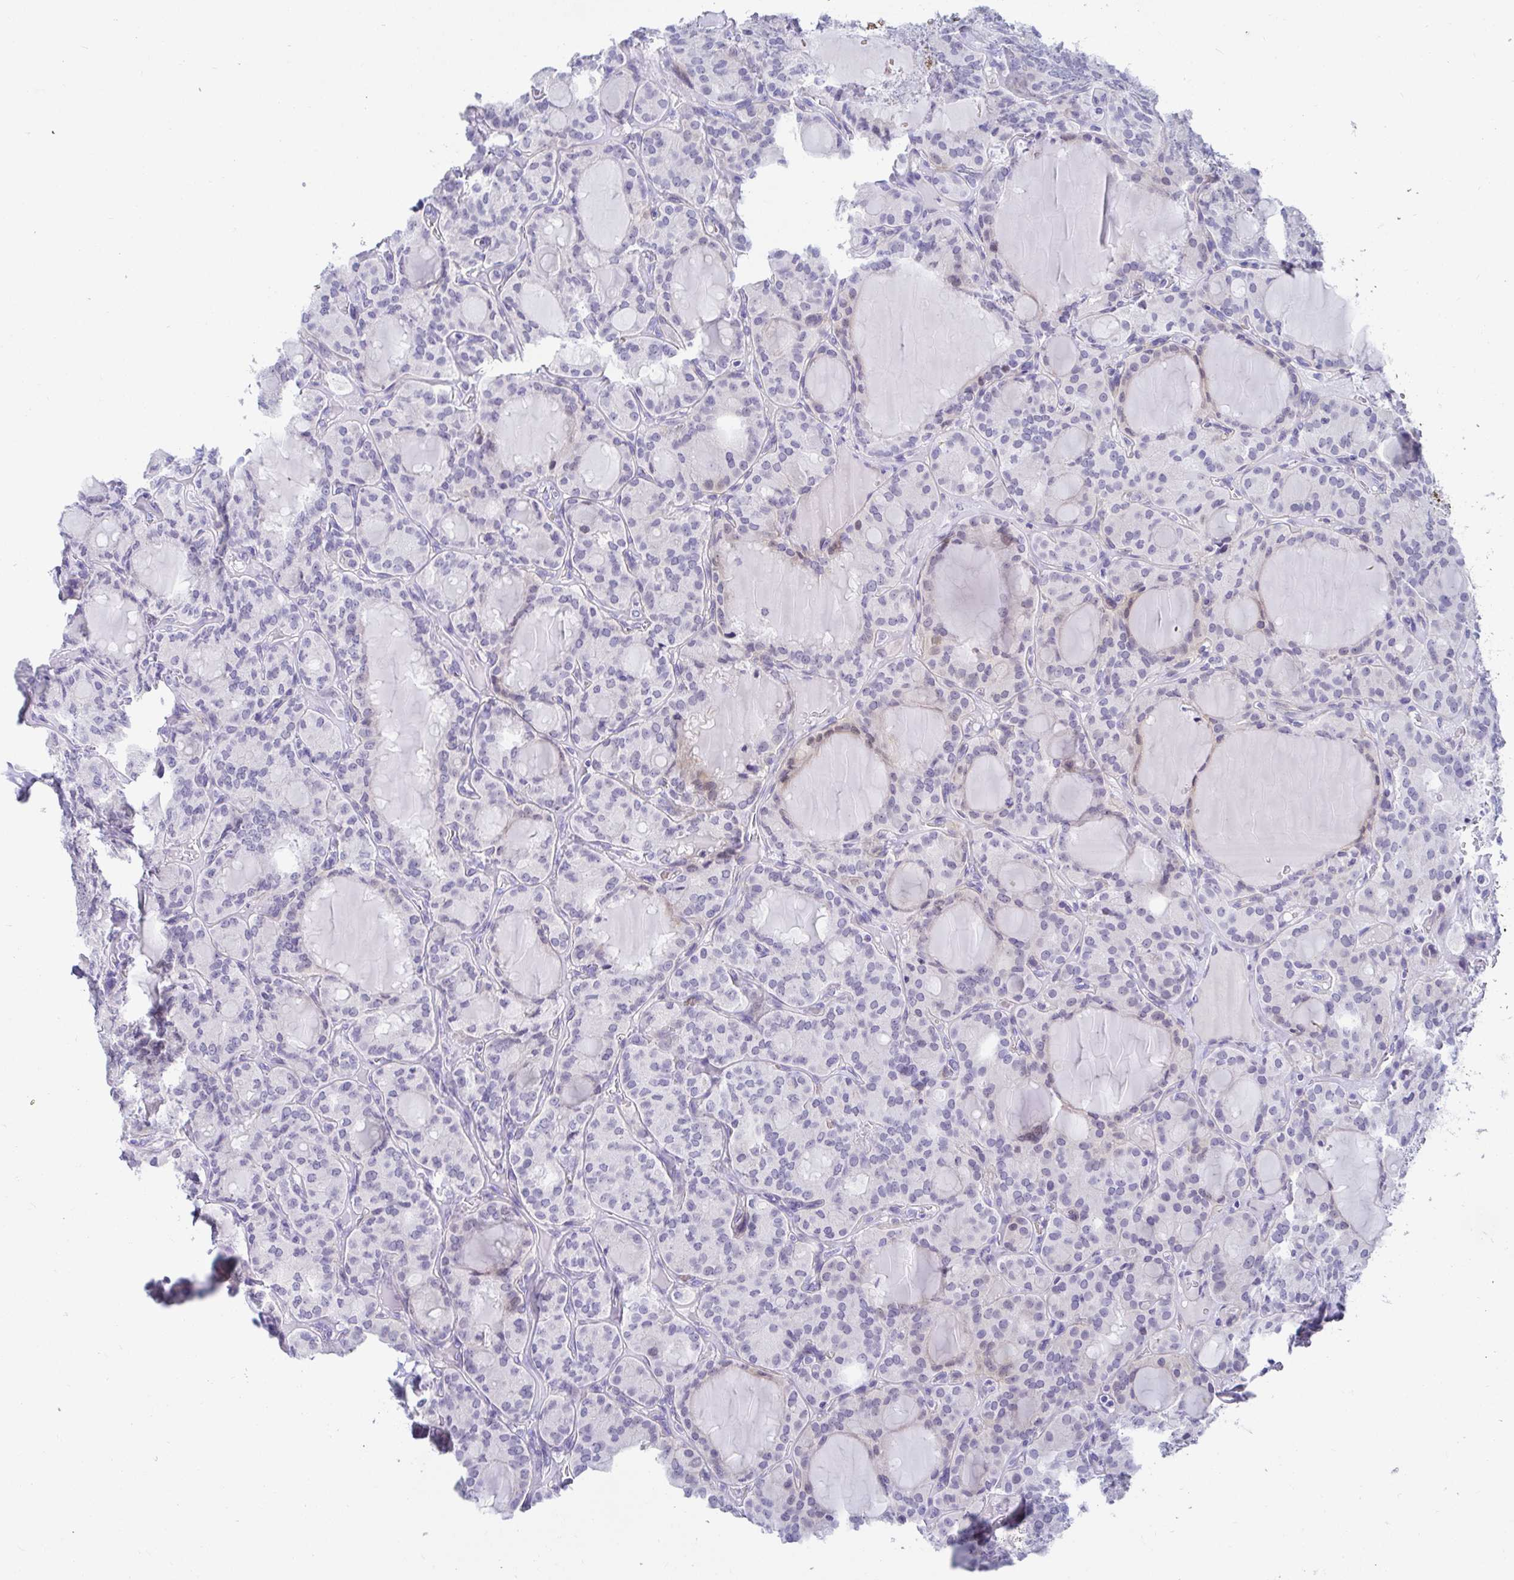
{"staining": {"intensity": "negative", "quantity": "none", "location": "none"}, "tissue": "thyroid cancer", "cell_type": "Tumor cells", "image_type": "cancer", "snomed": [{"axis": "morphology", "description": "Papillary adenocarcinoma, NOS"}, {"axis": "topography", "description": "Thyroid gland"}], "caption": "An immunohistochemistry image of thyroid cancer is shown. There is no staining in tumor cells of thyroid cancer. (DAB (3,3'-diaminobenzidine) IHC visualized using brightfield microscopy, high magnification).", "gene": "OR10K1", "patient": {"sex": "male", "age": 87}}